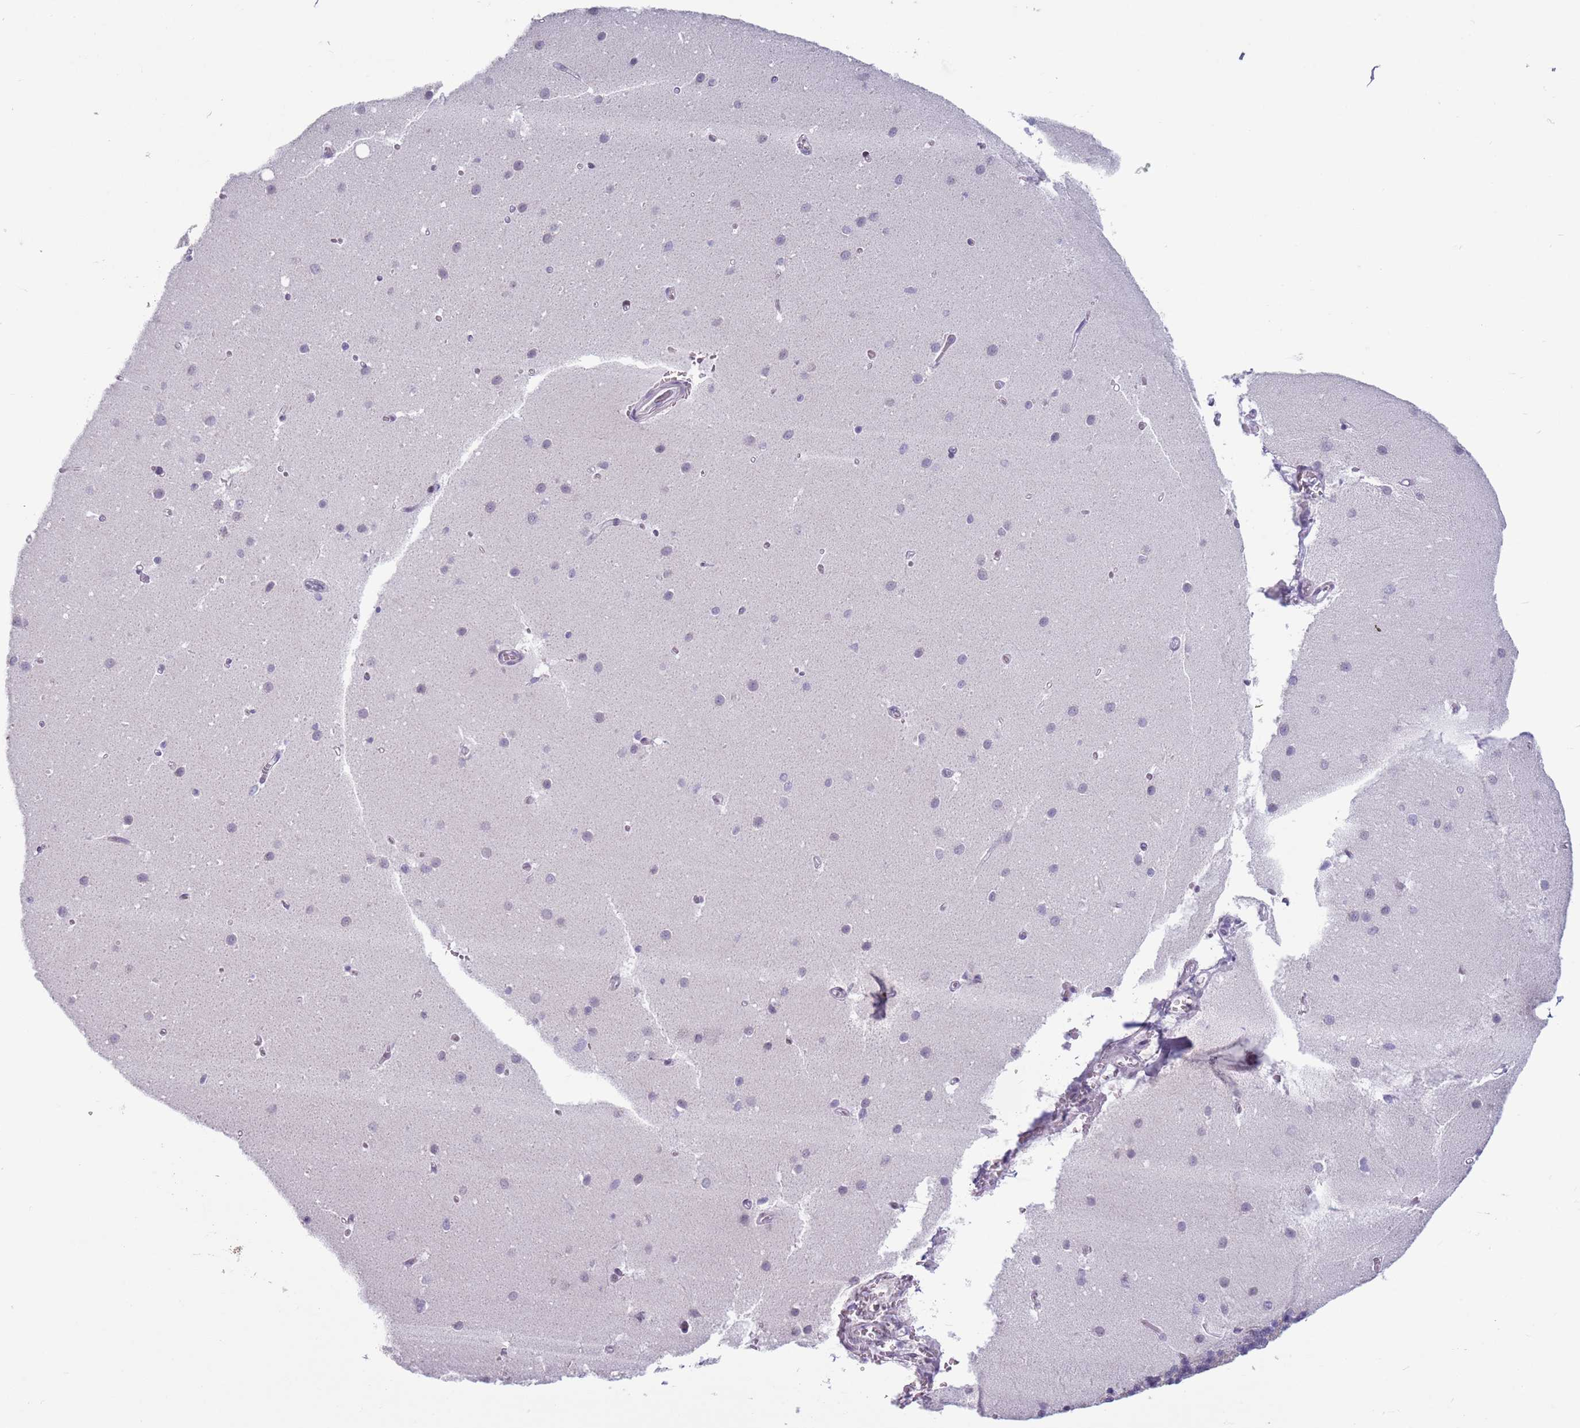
{"staining": {"intensity": "negative", "quantity": "none", "location": "none"}, "tissue": "cerebellum", "cell_type": "Cells in granular layer", "image_type": "normal", "snomed": [{"axis": "morphology", "description": "Normal tissue, NOS"}, {"axis": "topography", "description": "Cerebellum"}], "caption": "Immunohistochemistry of unremarkable cerebellum reveals no expression in cells in granular layer.", "gene": "ZKSCAN2", "patient": {"sex": "male", "age": 54}}